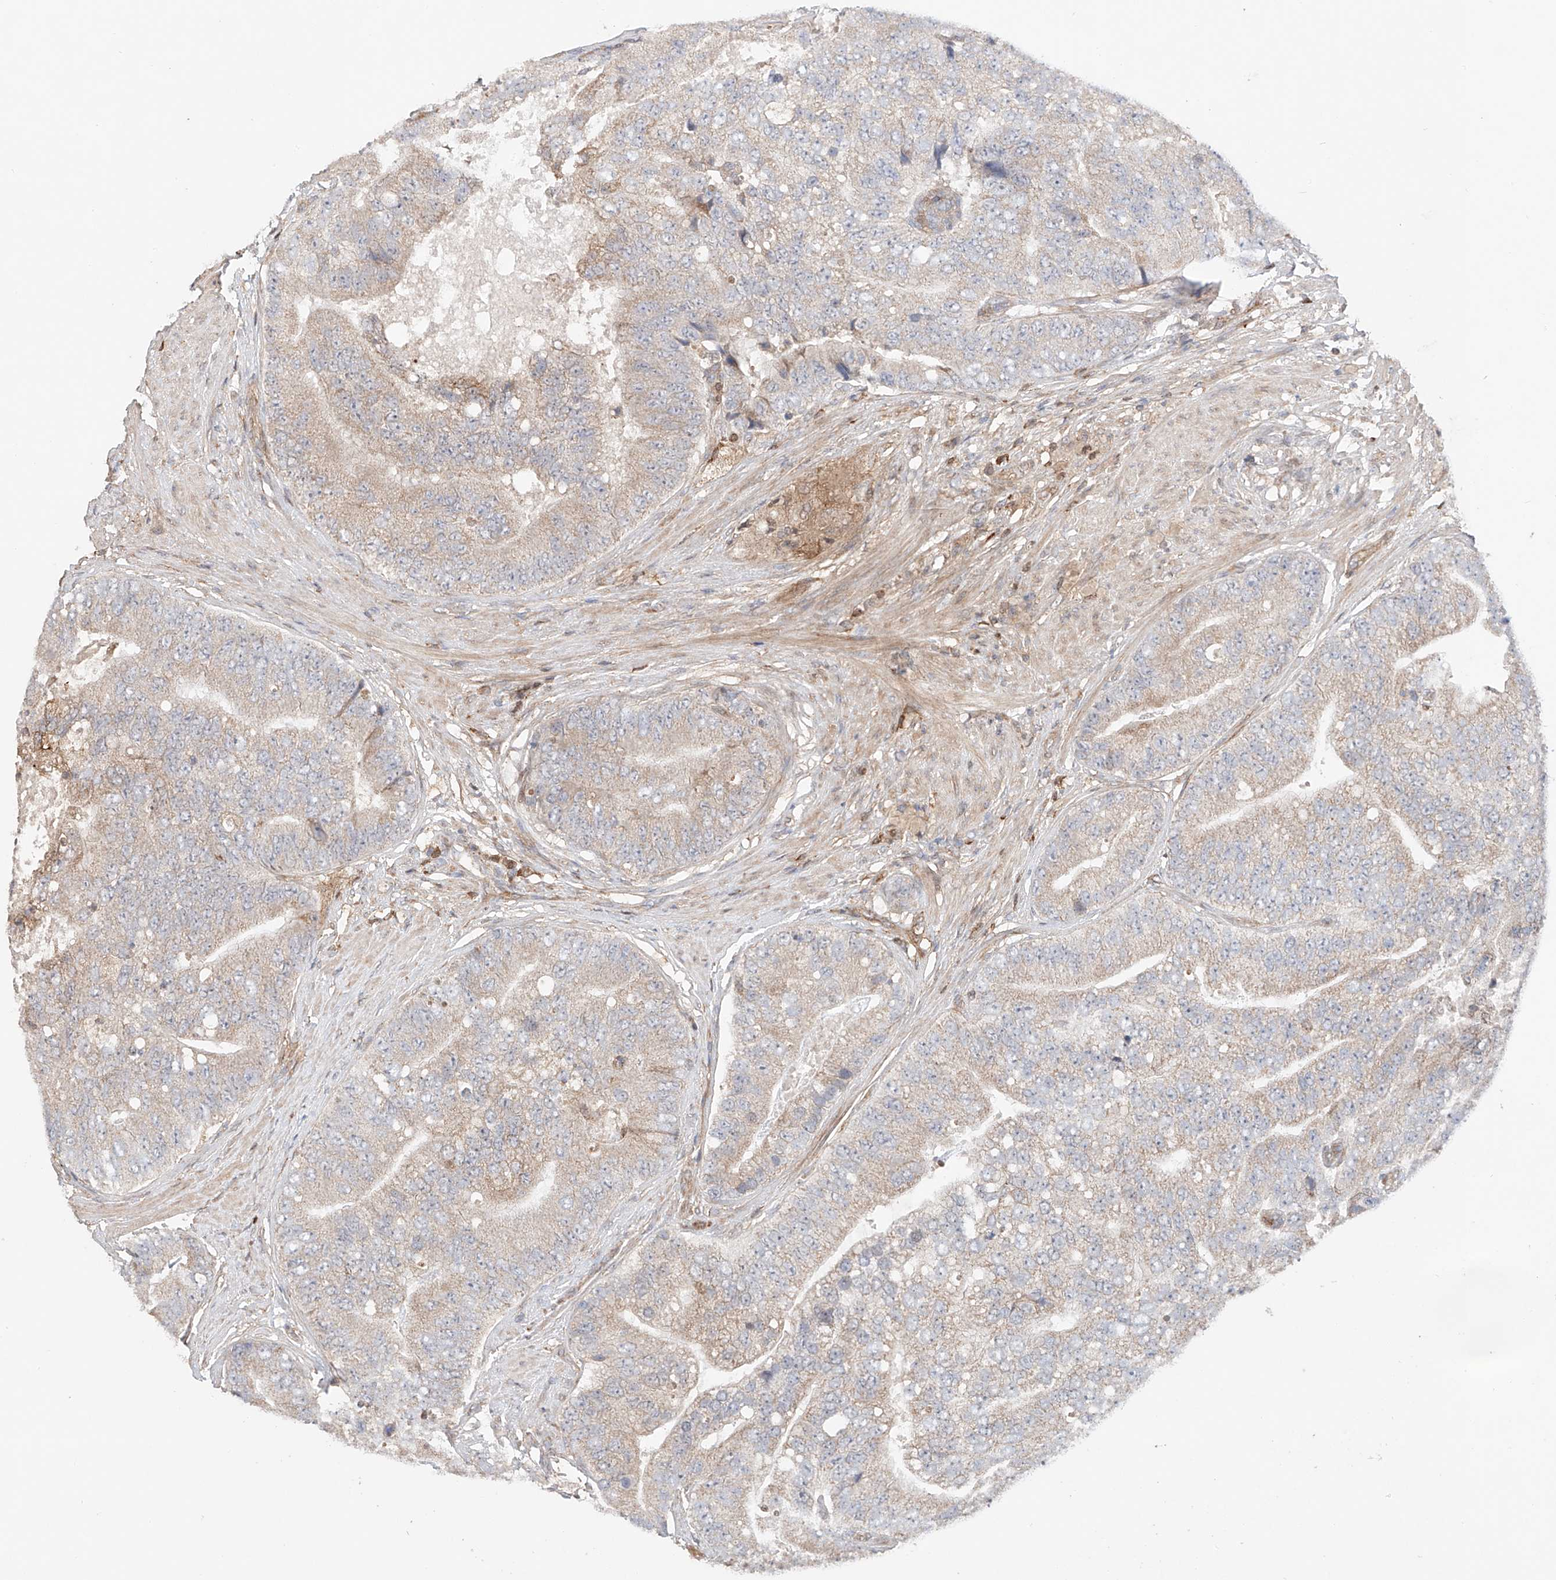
{"staining": {"intensity": "weak", "quantity": "25%-75%", "location": "cytoplasmic/membranous"}, "tissue": "prostate cancer", "cell_type": "Tumor cells", "image_type": "cancer", "snomed": [{"axis": "morphology", "description": "Adenocarcinoma, High grade"}, {"axis": "topography", "description": "Prostate"}], "caption": "This is an image of immunohistochemistry staining of prostate adenocarcinoma (high-grade), which shows weak staining in the cytoplasmic/membranous of tumor cells.", "gene": "IGSF22", "patient": {"sex": "male", "age": 70}}